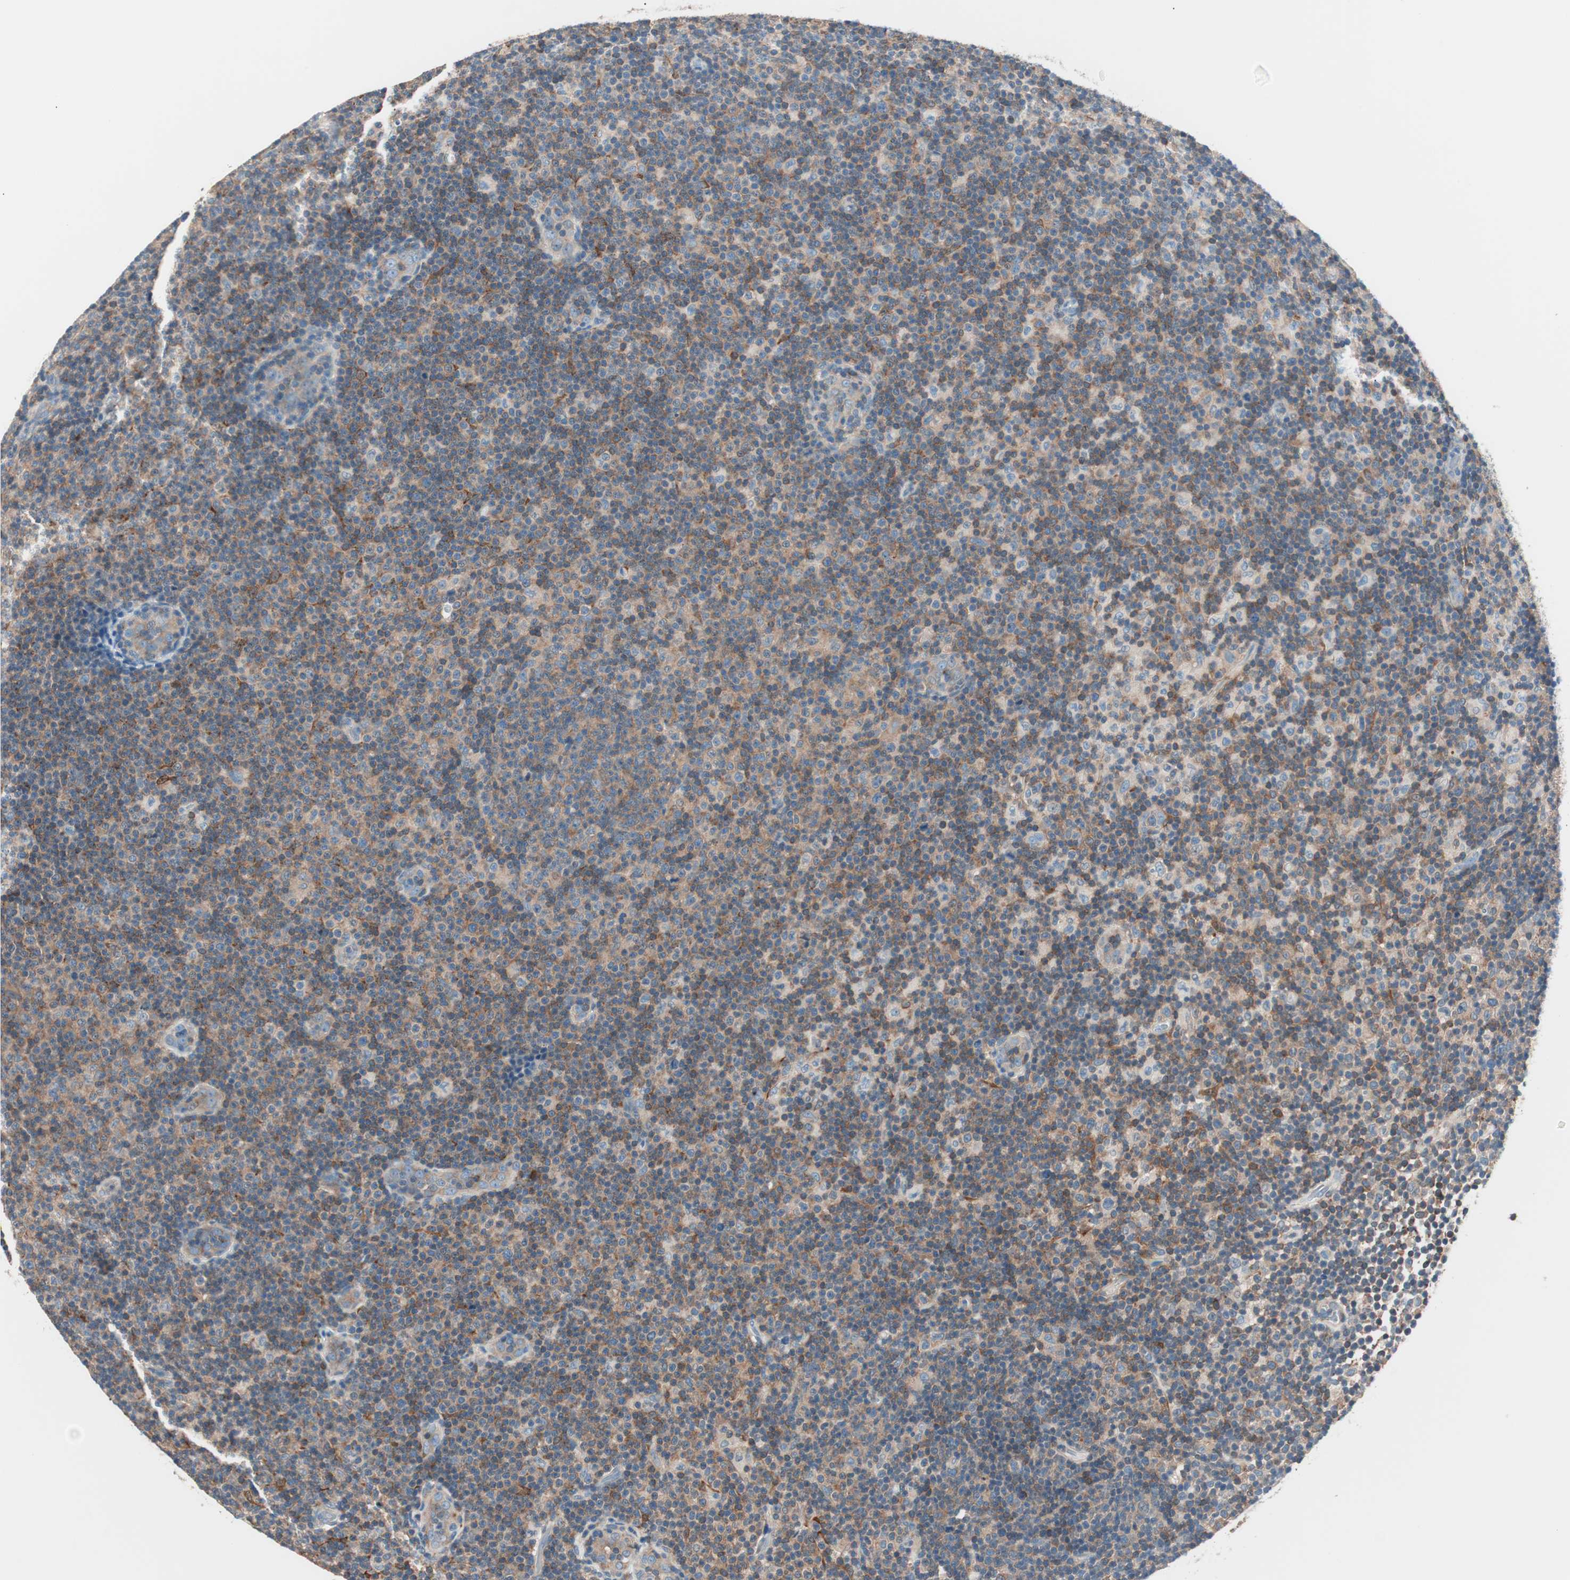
{"staining": {"intensity": "weak", "quantity": "25%-75%", "location": "cytoplasmic/membranous"}, "tissue": "lymphoma", "cell_type": "Tumor cells", "image_type": "cancer", "snomed": [{"axis": "morphology", "description": "Malignant lymphoma, non-Hodgkin's type, Low grade"}, {"axis": "topography", "description": "Lymph node"}], "caption": "Brown immunohistochemical staining in lymphoma demonstrates weak cytoplasmic/membranous positivity in about 25%-75% of tumor cells.", "gene": "RAD54B", "patient": {"sex": "male", "age": 83}}